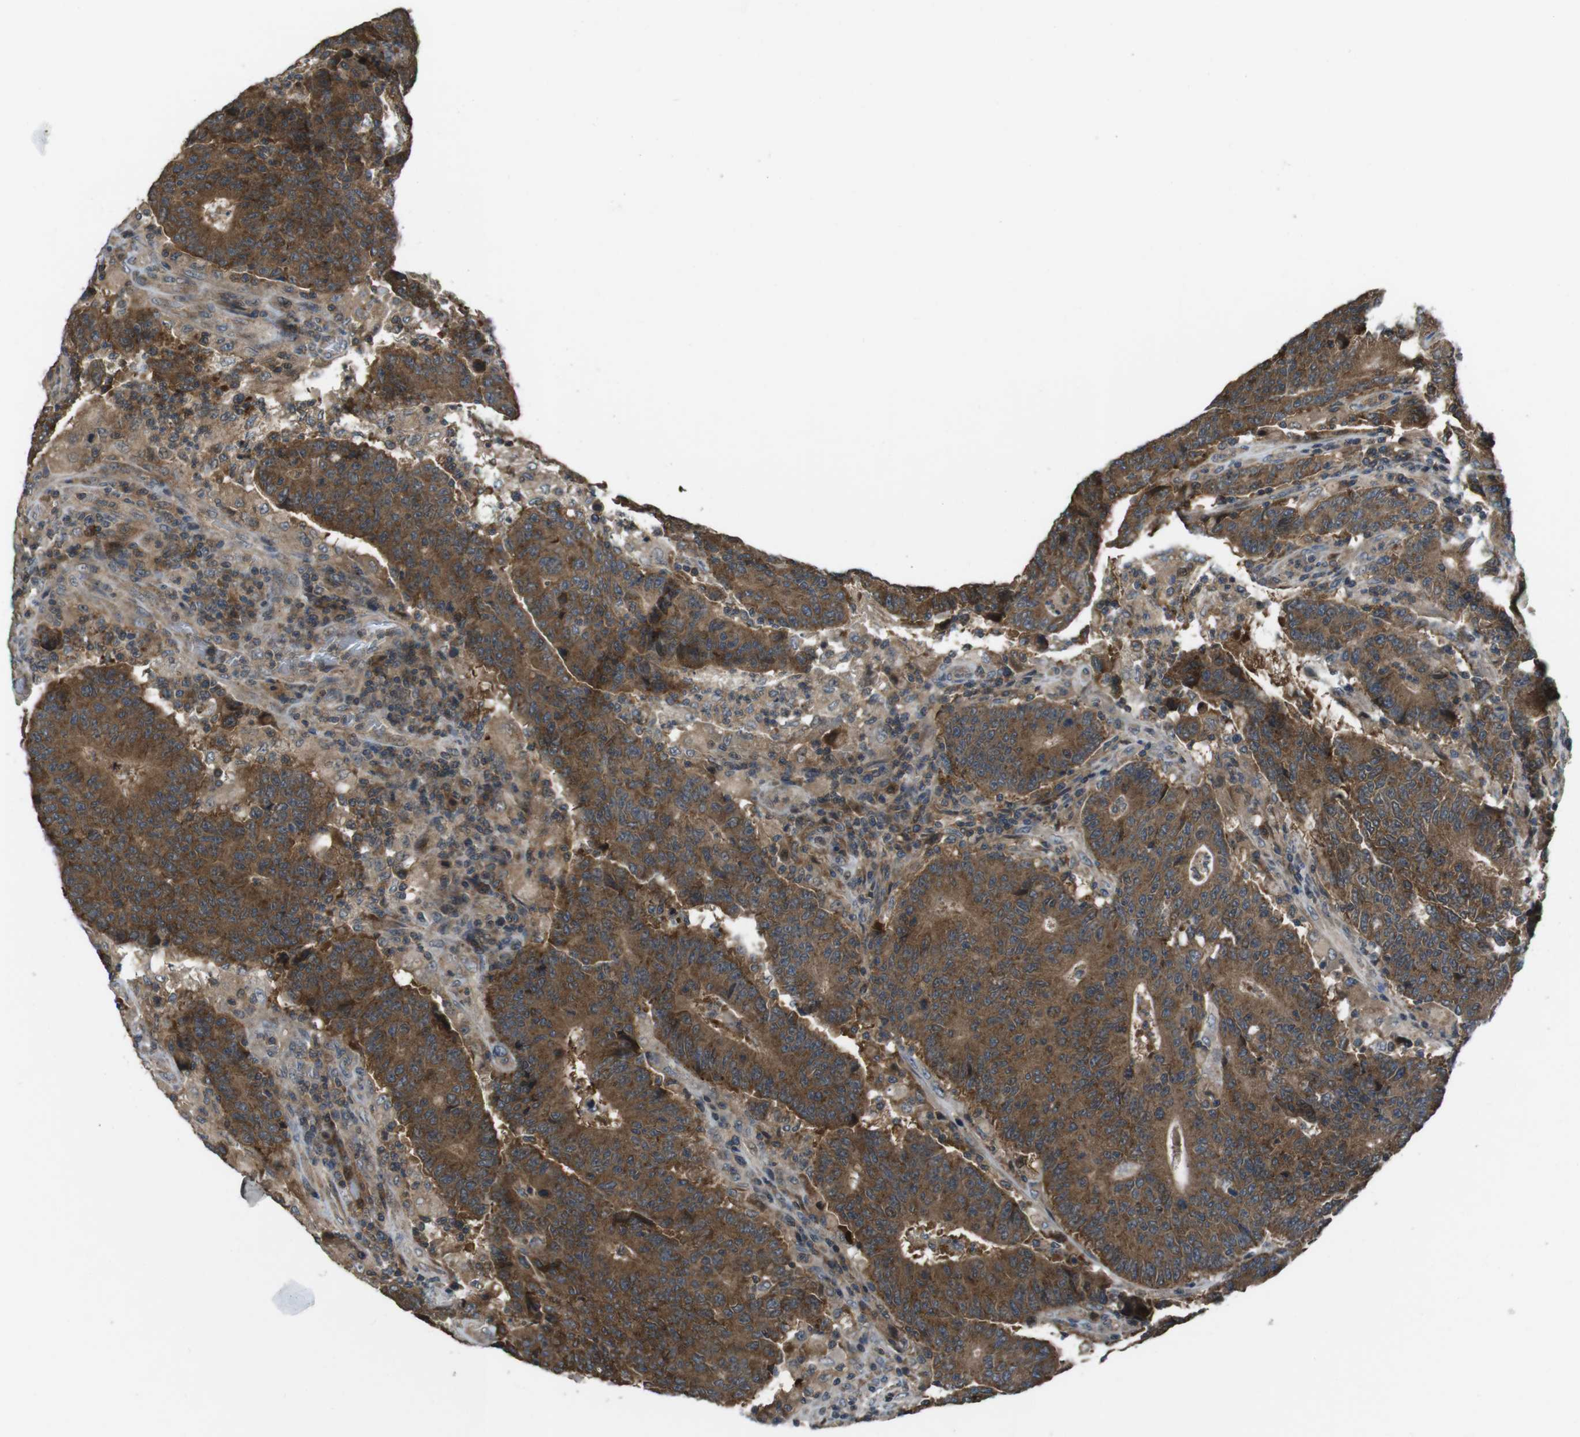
{"staining": {"intensity": "moderate", "quantity": ">75%", "location": "cytoplasmic/membranous"}, "tissue": "colorectal cancer", "cell_type": "Tumor cells", "image_type": "cancer", "snomed": [{"axis": "morphology", "description": "Normal tissue, NOS"}, {"axis": "morphology", "description": "Adenocarcinoma, NOS"}, {"axis": "topography", "description": "Colon"}], "caption": "Human colorectal adenocarcinoma stained with a protein marker shows moderate staining in tumor cells.", "gene": "SLC22A23", "patient": {"sex": "female", "age": 75}}